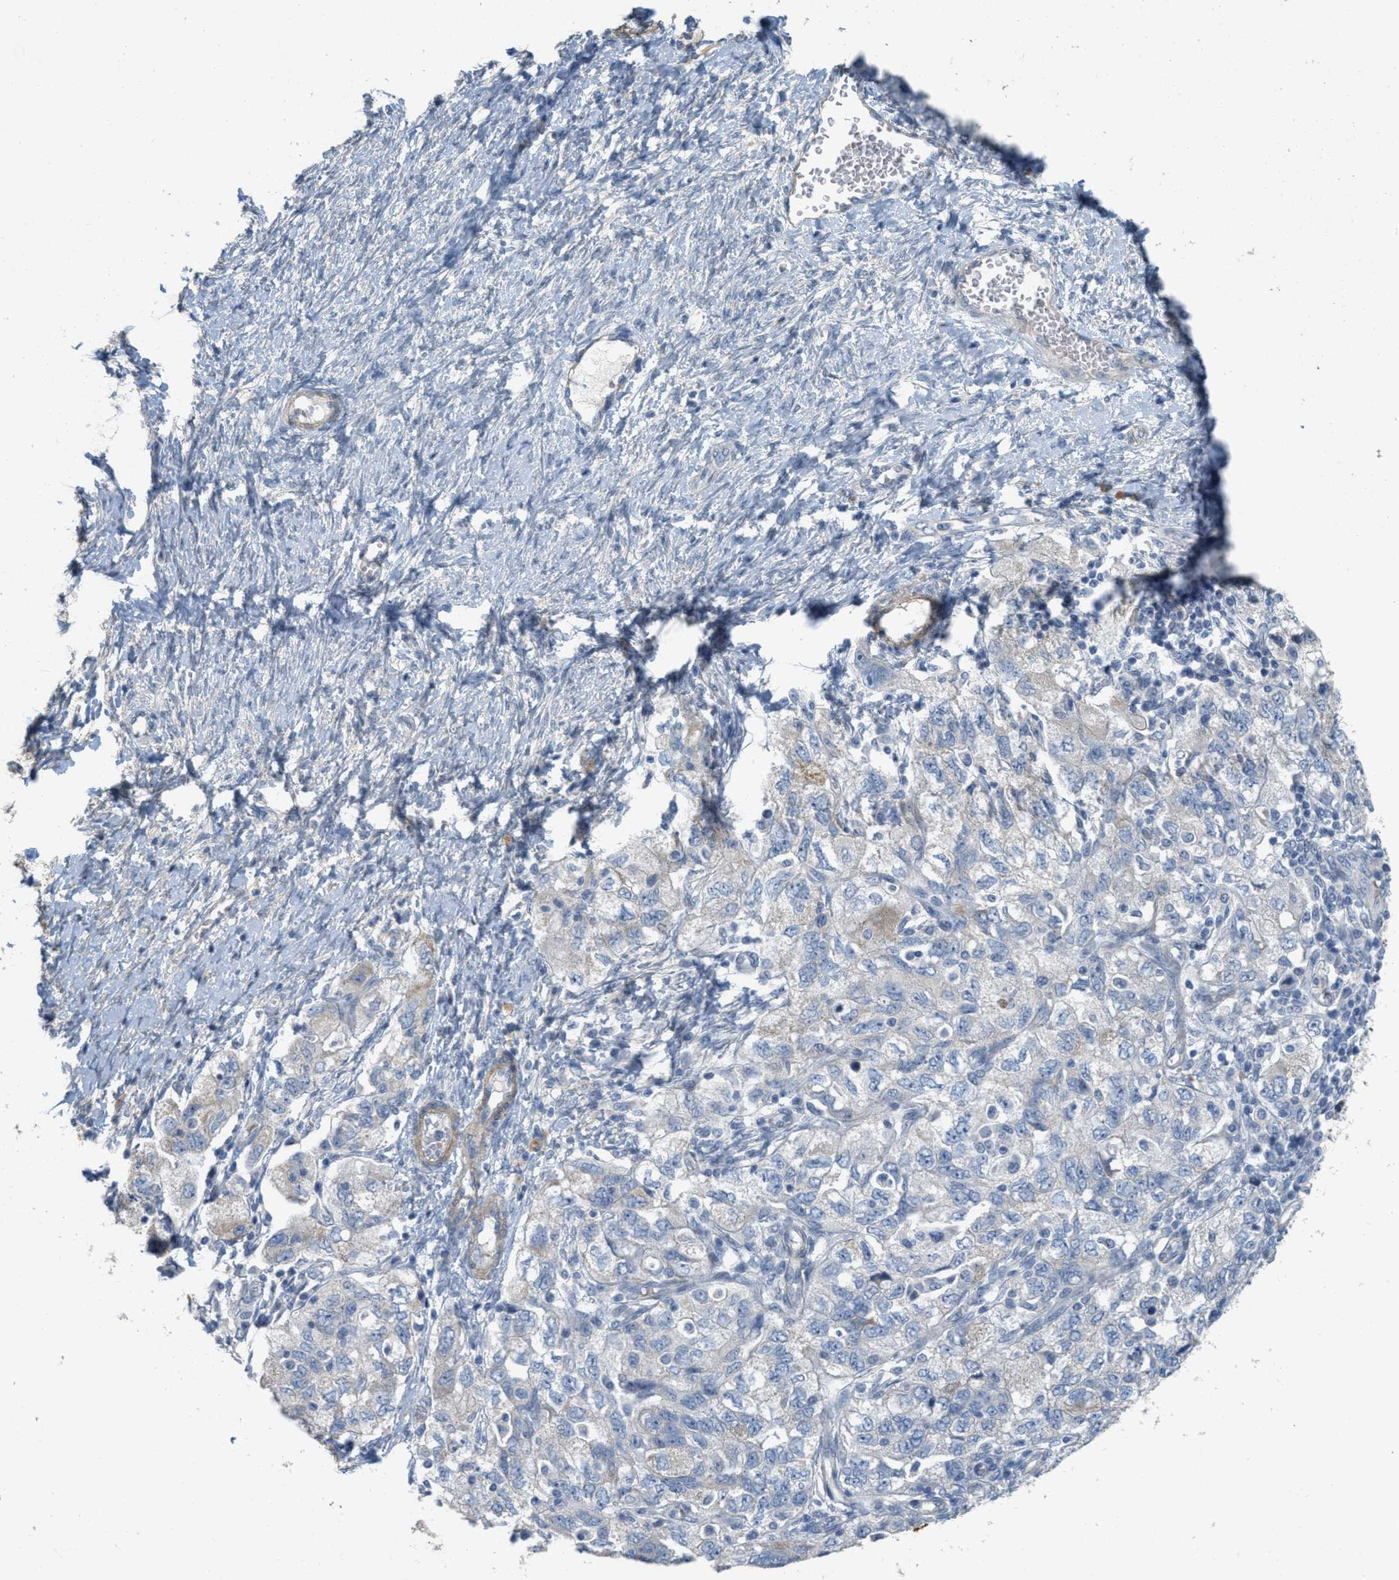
{"staining": {"intensity": "weak", "quantity": "<25%", "location": "cytoplasmic/membranous"}, "tissue": "ovarian cancer", "cell_type": "Tumor cells", "image_type": "cancer", "snomed": [{"axis": "morphology", "description": "Carcinoma, NOS"}, {"axis": "morphology", "description": "Cystadenocarcinoma, serous, NOS"}, {"axis": "topography", "description": "Ovary"}], "caption": "Tumor cells show no significant positivity in carcinoma (ovarian).", "gene": "MRS2", "patient": {"sex": "female", "age": 69}}